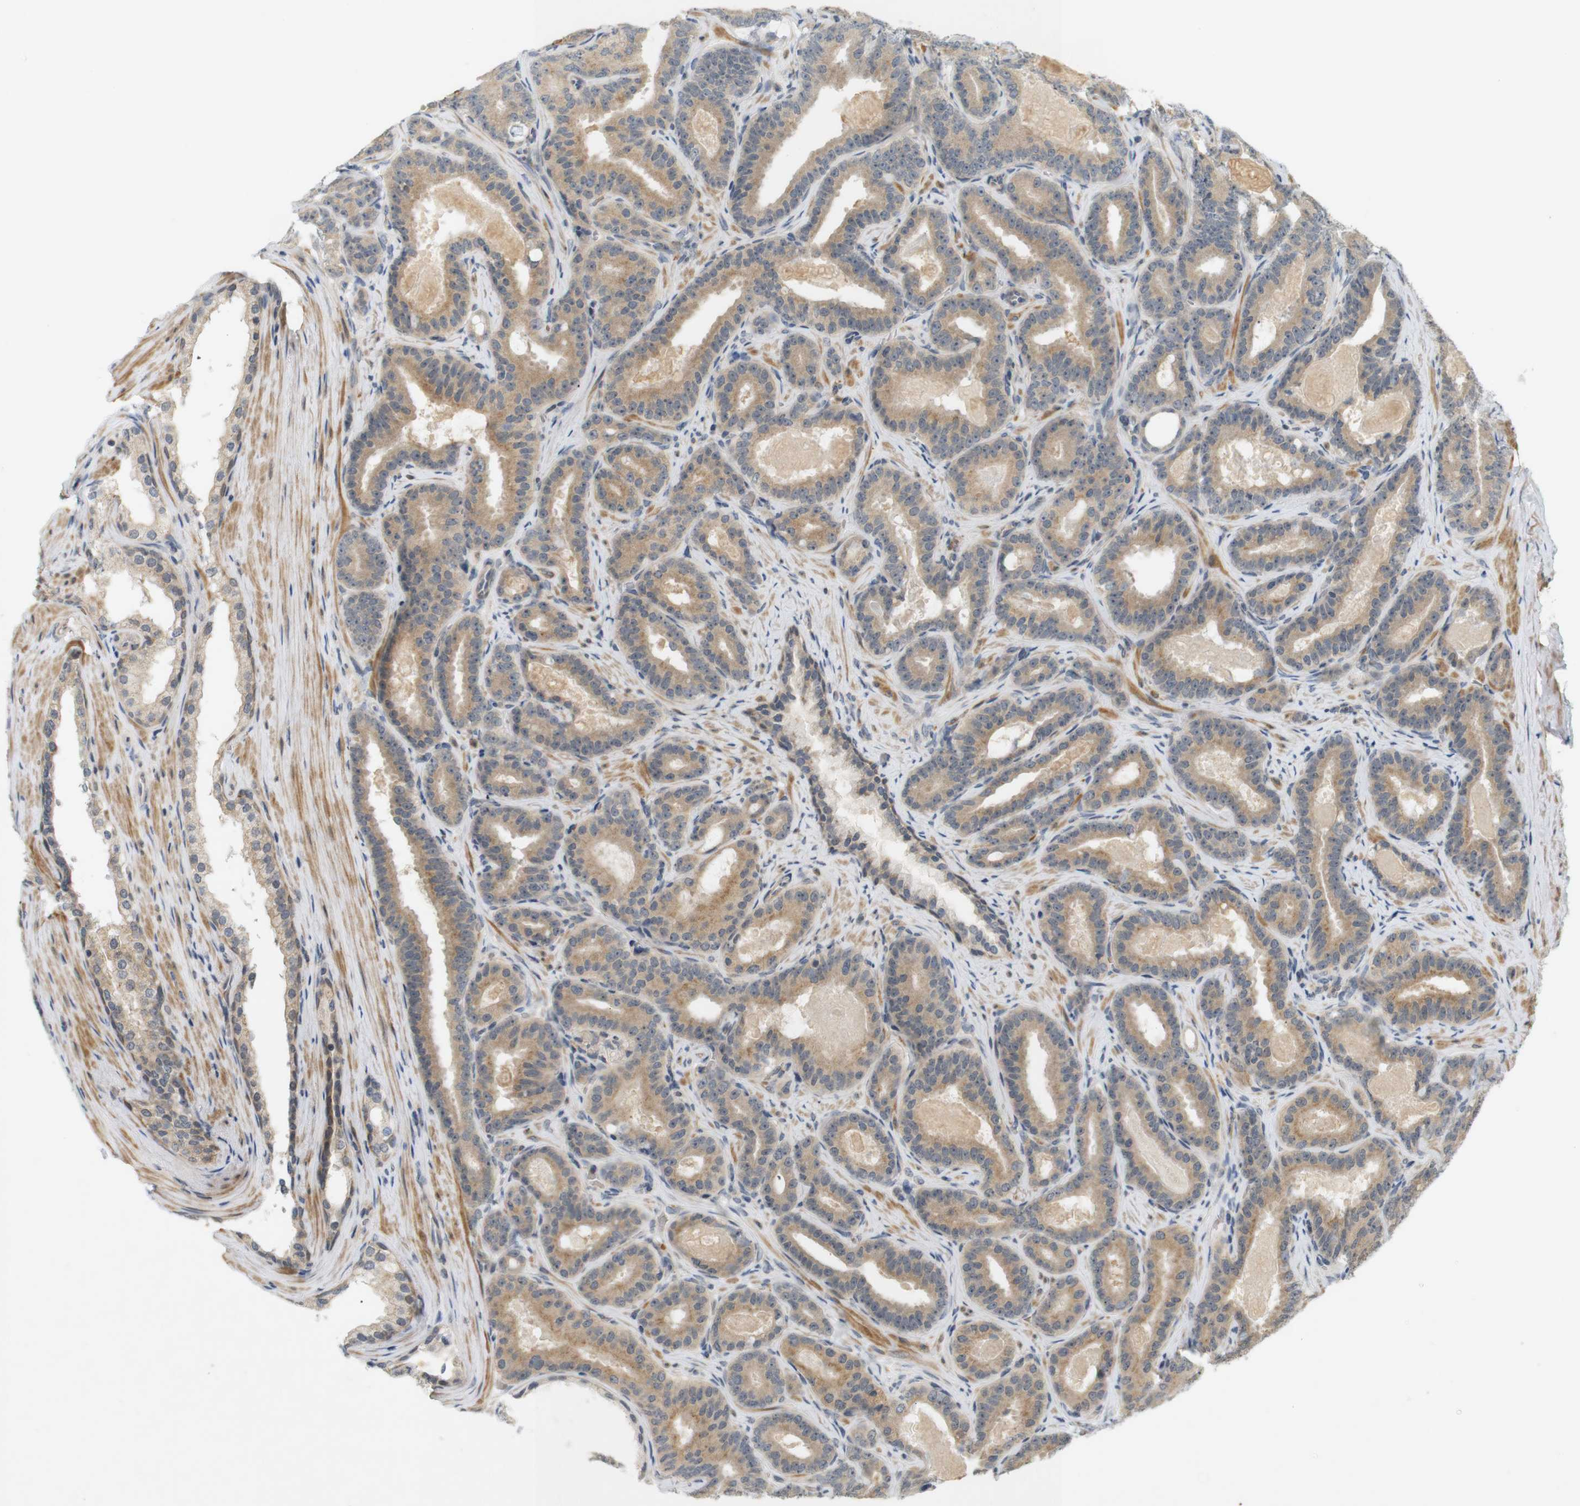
{"staining": {"intensity": "weak", "quantity": ">75%", "location": "cytoplasmic/membranous"}, "tissue": "prostate cancer", "cell_type": "Tumor cells", "image_type": "cancer", "snomed": [{"axis": "morphology", "description": "Adenocarcinoma, High grade"}, {"axis": "topography", "description": "Prostate"}], "caption": "Approximately >75% of tumor cells in human prostate cancer (adenocarcinoma (high-grade)) display weak cytoplasmic/membranous protein positivity as visualized by brown immunohistochemical staining.", "gene": "SOCS6", "patient": {"sex": "male", "age": 60}}